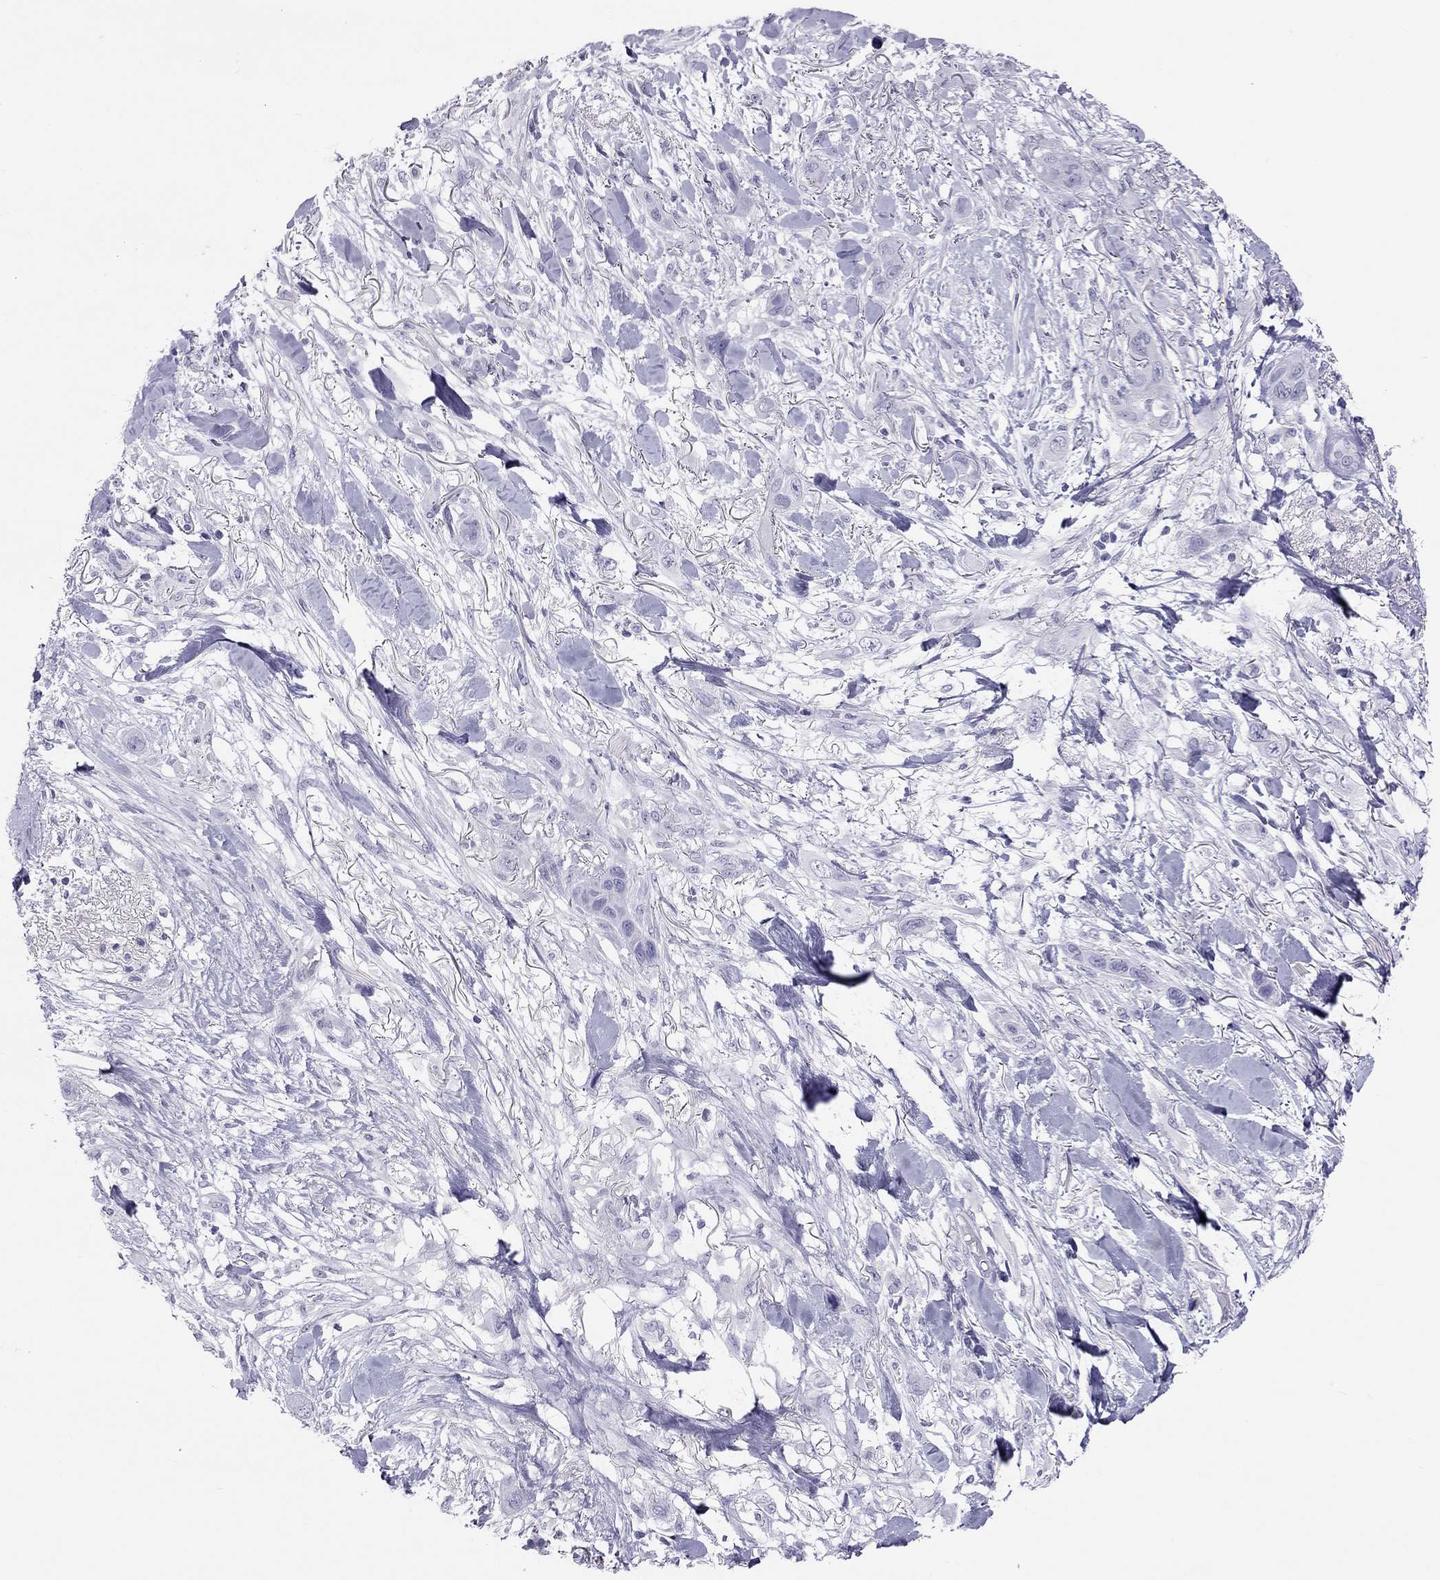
{"staining": {"intensity": "negative", "quantity": "none", "location": "none"}, "tissue": "skin cancer", "cell_type": "Tumor cells", "image_type": "cancer", "snomed": [{"axis": "morphology", "description": "Squamous cell carcinoma, NOS"}, {"axis": "topography", "description": "Skin"}], "caption": "This photomicrograph is of squamous cell carcinoma (skin) stained with IHC to label a protein in brown with the nuclei are counter-stained blue. There is no positivity in tumor cells.", "gene": "KLRG1", "patient": {"sex": "male", "age": 79}}